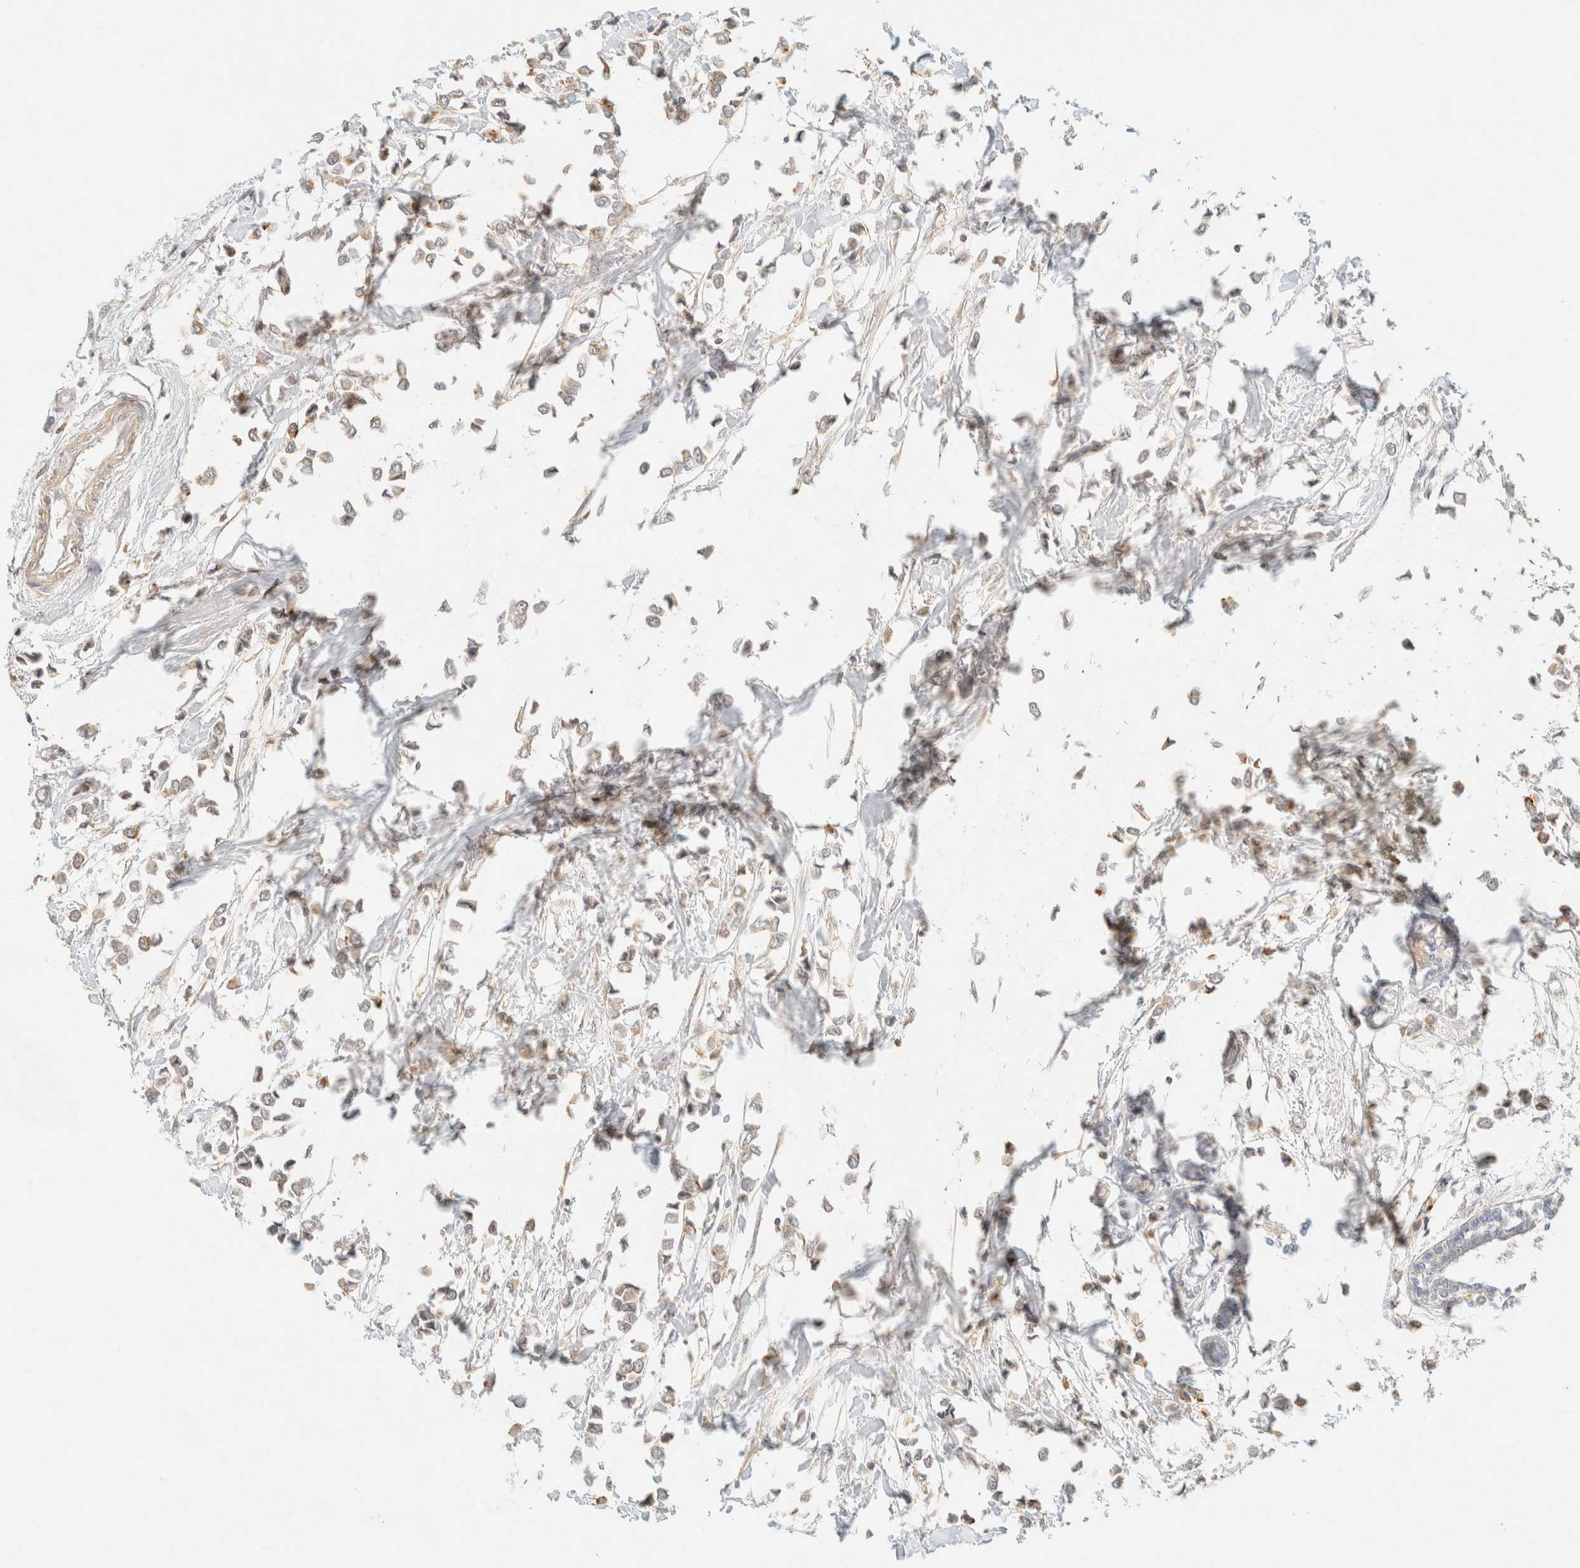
{"staining": {"intensity": "weak", "quantity": "<25%", "location": "cytoplasmic/membranous"}, "tissue": "breast cancer", "cell_type": "Tumor cells", "image_type": "cancer", "snomed": [{"axis": "morphology", "description": "Lobular carcinoma"}, {"axis": "topography", "description": "Breast"}], "caption": "High power microscopy histopathology image of an immunohistochemistry photomicrograph of breast cancer, revealing no significant staining in tumor cells.", "gene": "TIMD4", "patient": {"sex": "female", "age": 51}}